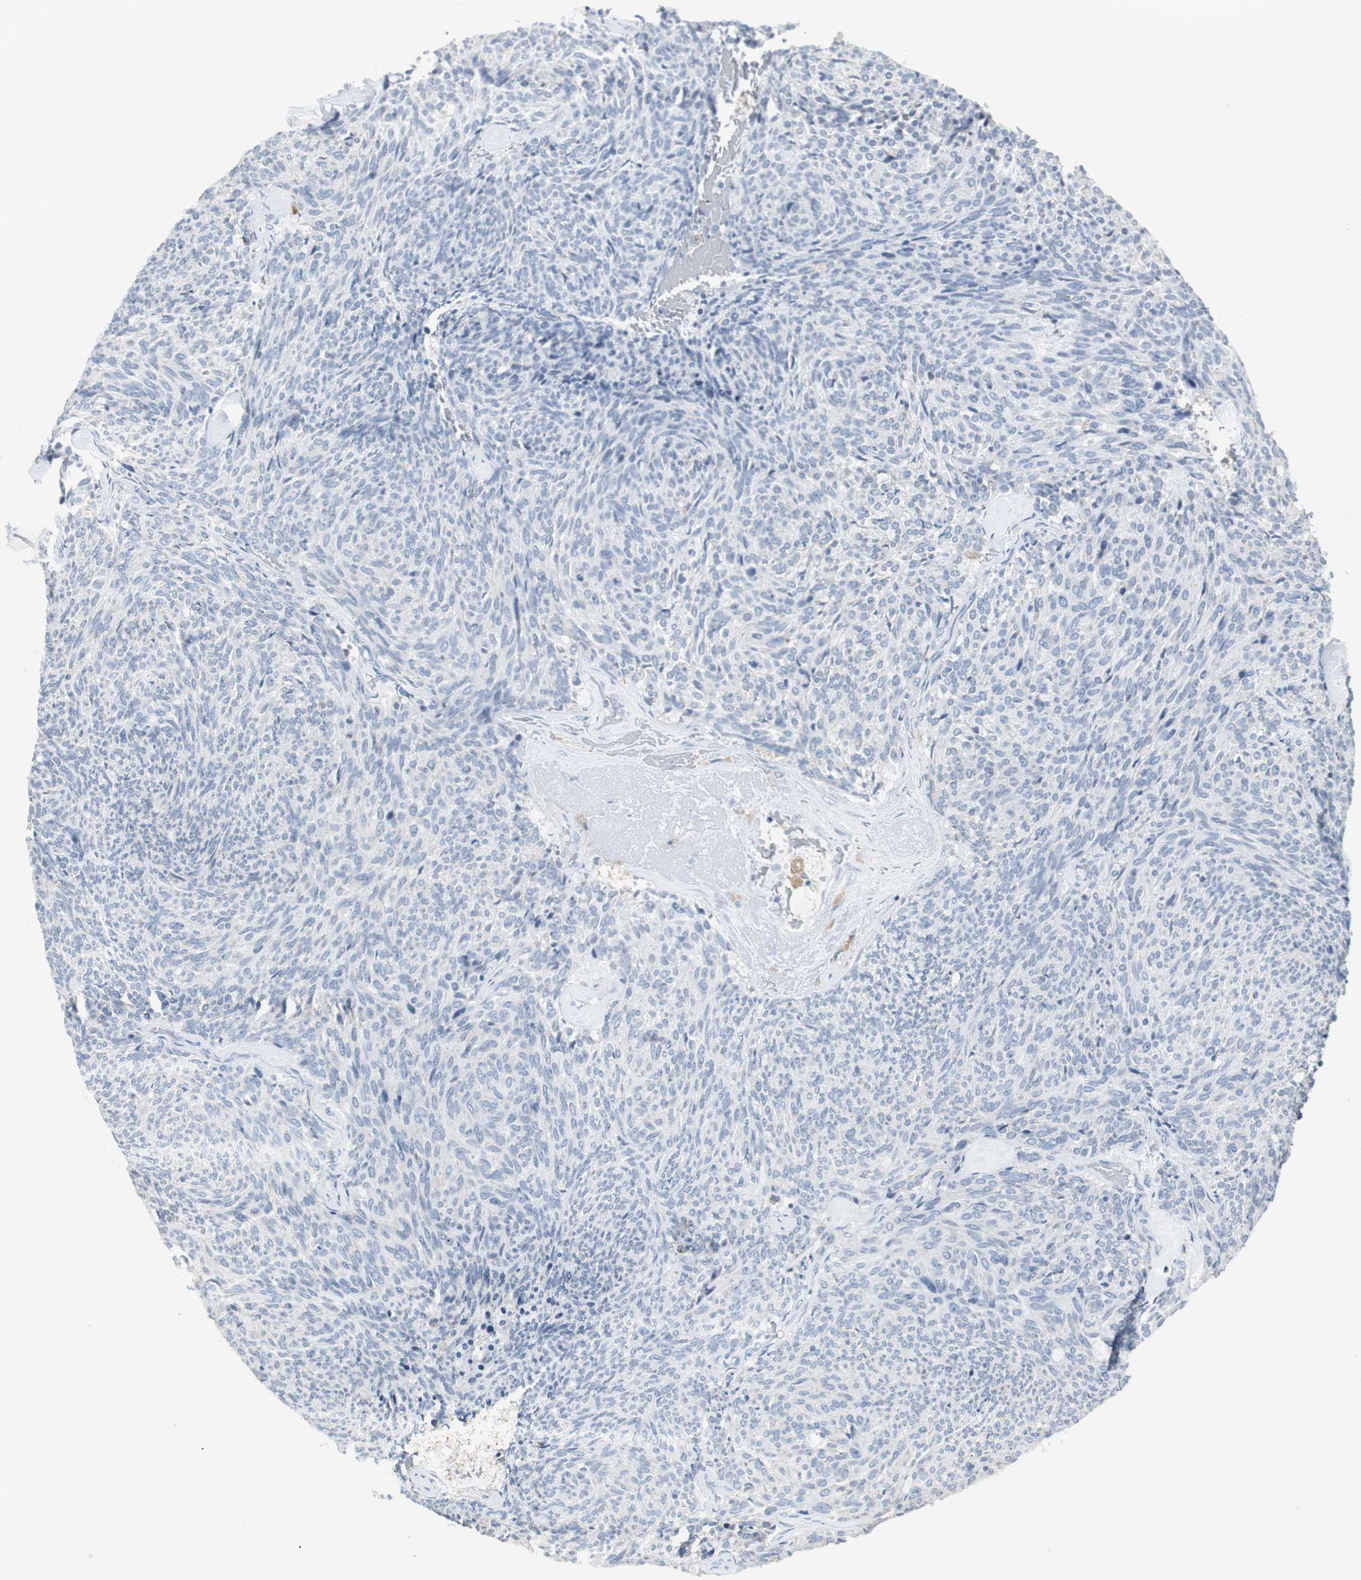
{"staining": {"intensity": "negative", "quantity": "none", "location": "none"}, "tissue": "carcinoid", "cell_type": "Tumor cells", "image_type": "cancer", "snomed": [{"axis": "morphology", "description": "Carcinoid, malignant, NOS"}, {"axis": "topography", "description": "Pancreas"}], "caption": "An IHC micrograph of malignant carcinoid is shown. There is no staining in tumor cells of malignant carcinoid.", "gene": "SLC2A5", "patient": {"sex": "female", "age": 54}}